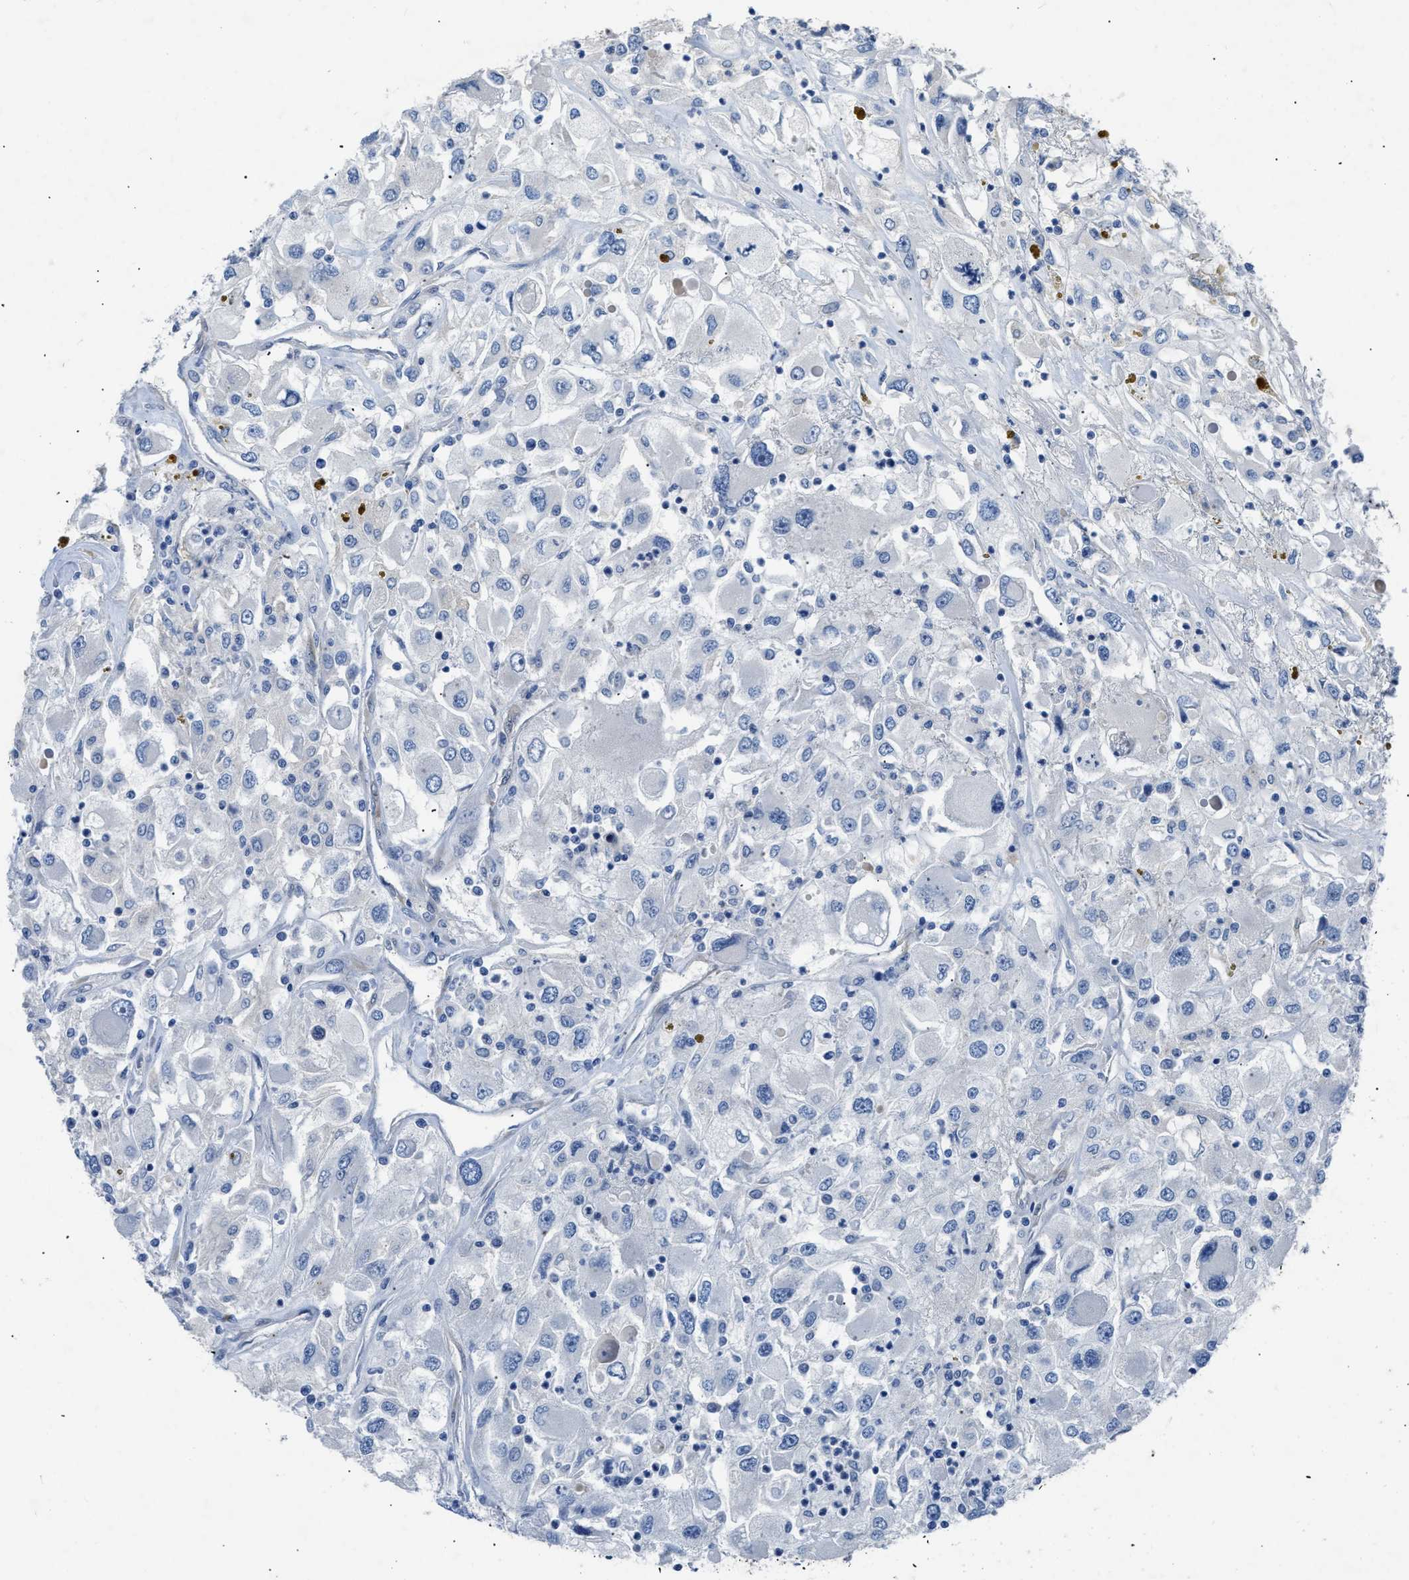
{"staining": {"intensity": "negative", "quantity": "none", "location": "none"}, "tissue": "renal cancer", "cell_type": "Tumor cells", "image_type": "cancer", "snomed": [{"axis": "morphology", "description": "Adenocarcinoma, NOS"}, {"axis": "topography", "description": "Kidney"}], "caption": "This histopathology image is of renal cancer (adenocarcinoma) stained with immunohistochemistry to label a protein in brown with the nuclei are counter-stained blue. There is no positivity in tumor cells. Nuclei are stained in blue.", "gene": "RBP1", "patient": {"sex": "female", "age": 52}}